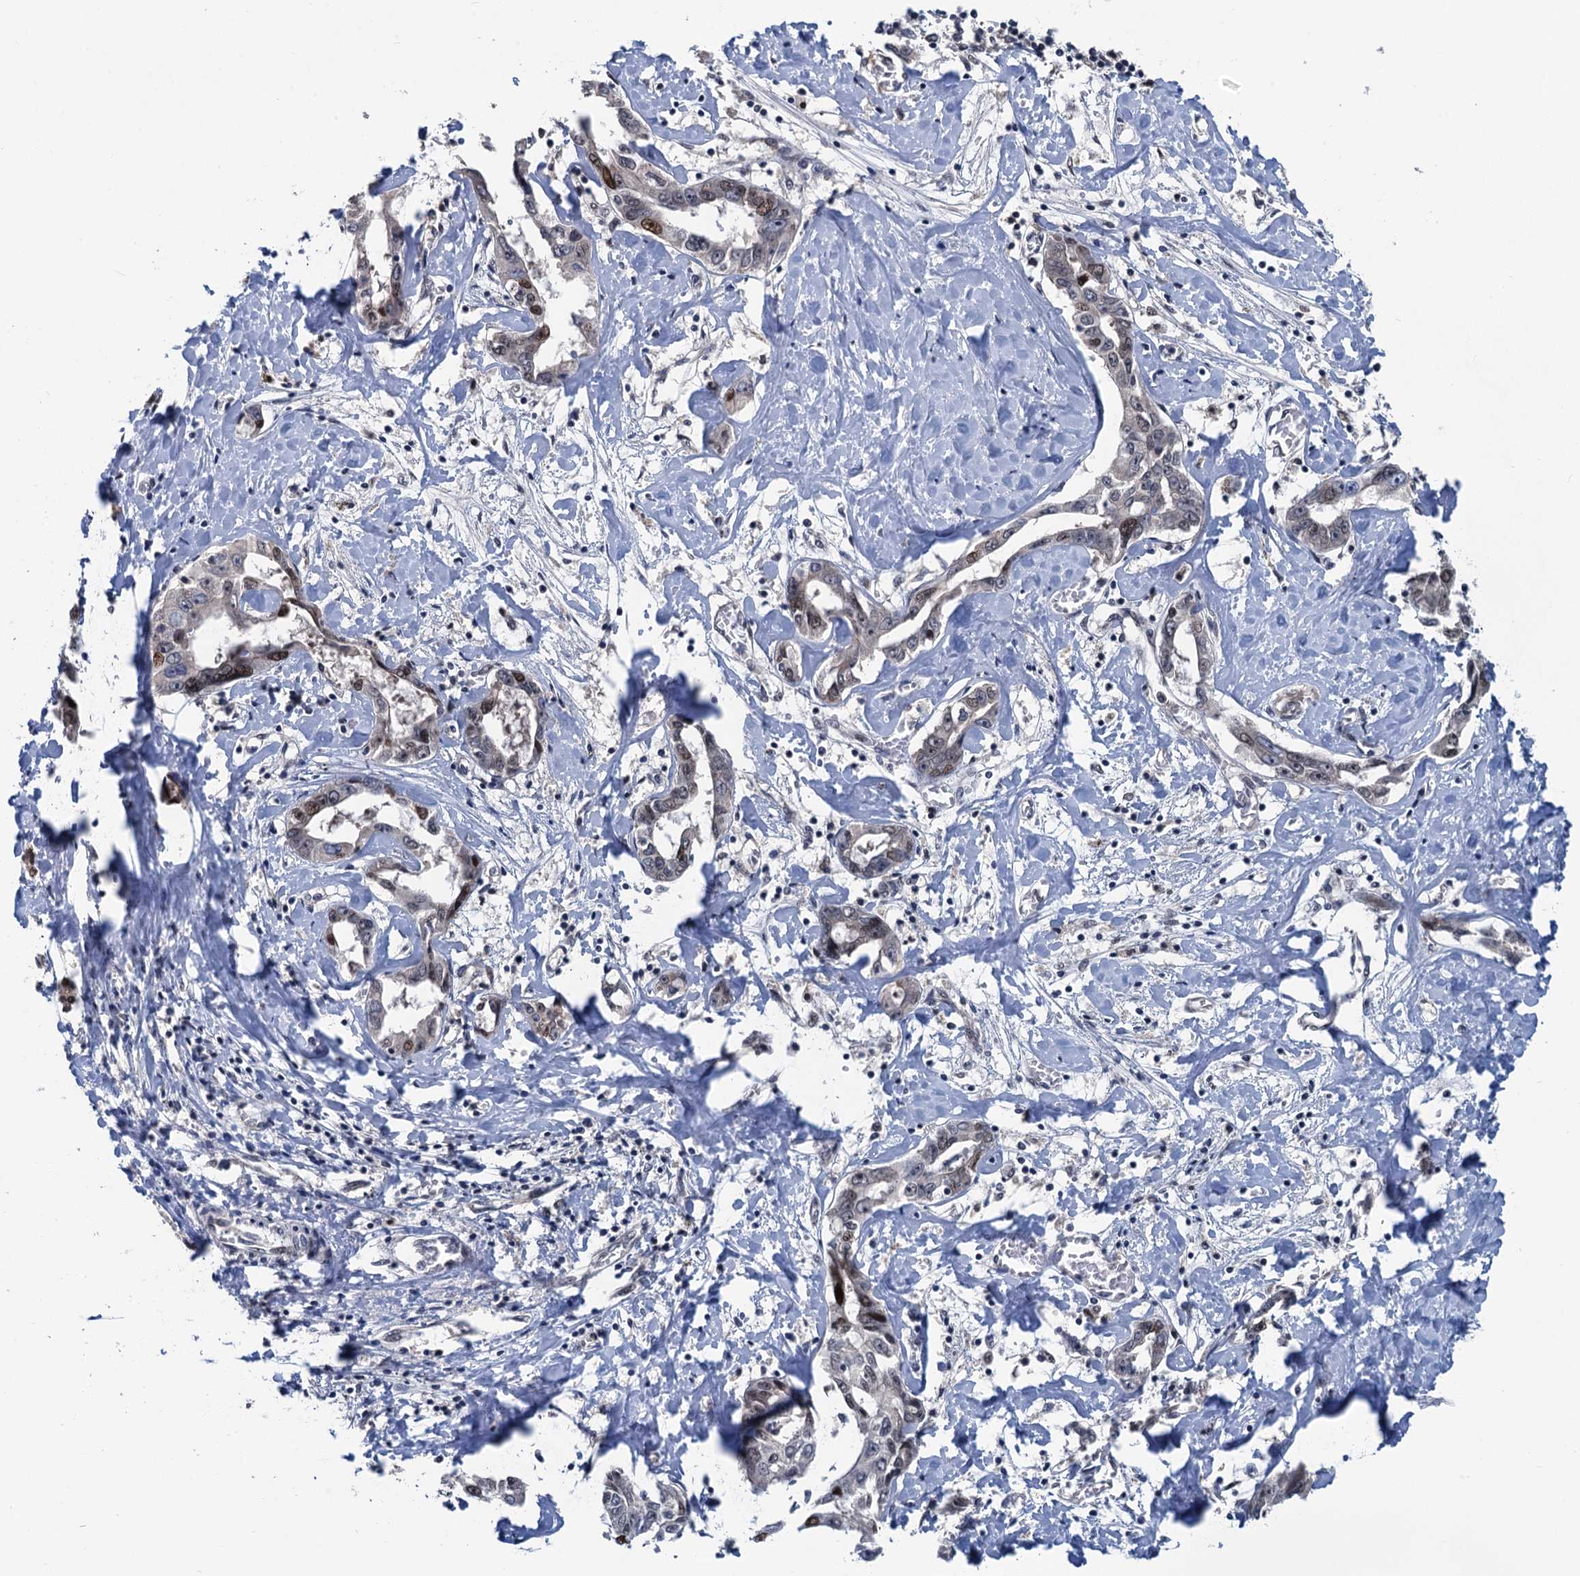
{"staining": {"intensity": "moderate", "quantity": "<25%", "location": "nuclear"}, "tissue": "liver cancer", "cell_type": "Tumor cells", "image_type": "cancer", "snomed": [{"axis": "morphology", "description": "Cholangiocarcinoma"}, {"axis": "topography", "description": "Liver"}], "caption": "Immunohistochemistry (IHC) histopathology image of human liver cancer (cholangiocarcinoma) stained for a protein (brown), which displays low levels of moderate nuclear expression in about <25% of tumor cells.", "gene": "RASSF4", "patient": {"sex": "male", "age": 59}}